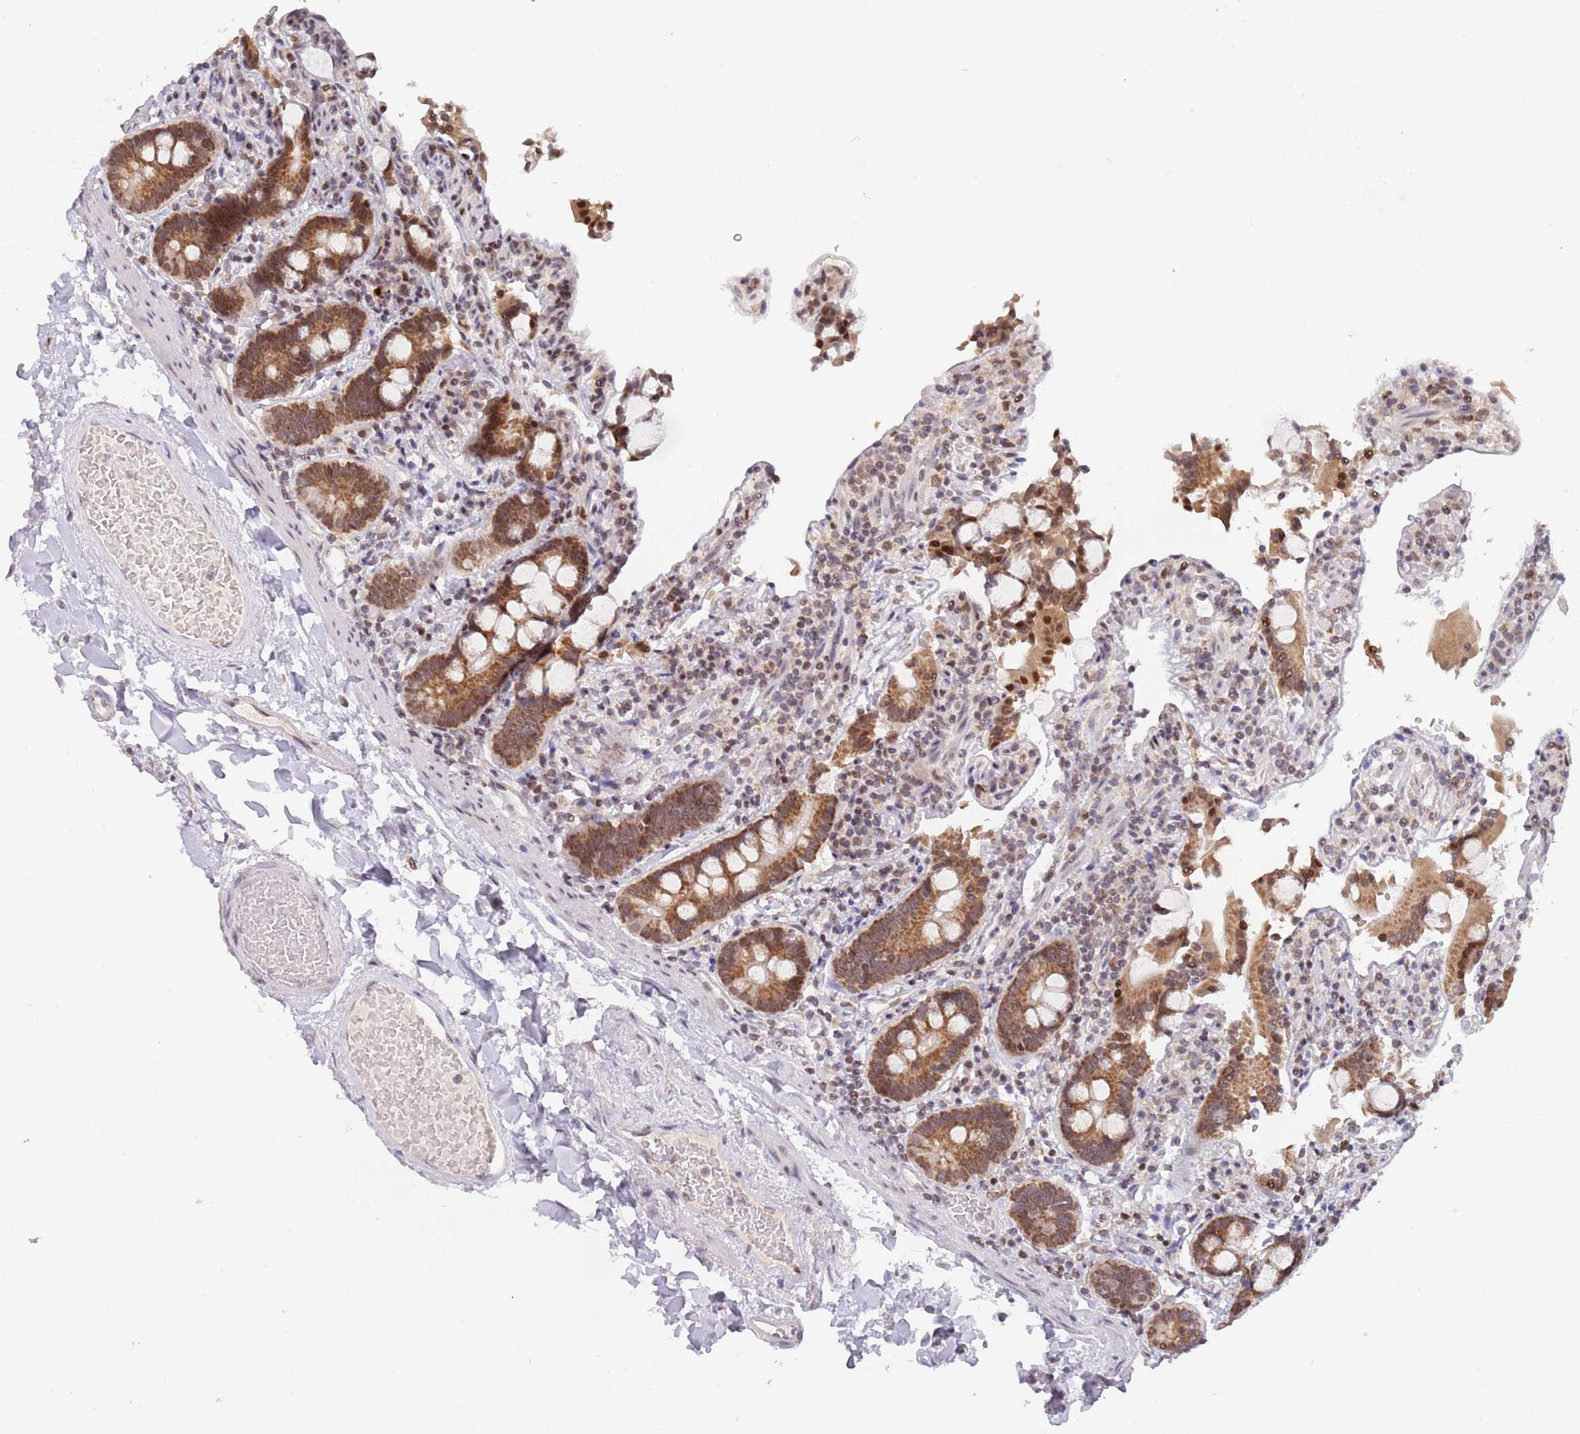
{"staining": {"intensity": "moderate", "quantity": ">75%", "location": "cytoplasmic/membranous"}, "tissue": "duodenum", "cell_type": "Glandular cells", "image_type": "normal", "snomed": [{"axis": "morphology", "description": "Normal tissue, NOS"}, {"axis": "topography", "description": "Duodenum"}], "caption": "Protein staining of benign duodenum displays moderate cytoplasmic/membranous expression in about >75% of glandular cells. (DAB (3,3'-diaminobenzidine) = brown stain, brightfield microscopy at high magnification).", "gene": "TIMM13", "patient": {"sex": "male", "age": 55}}